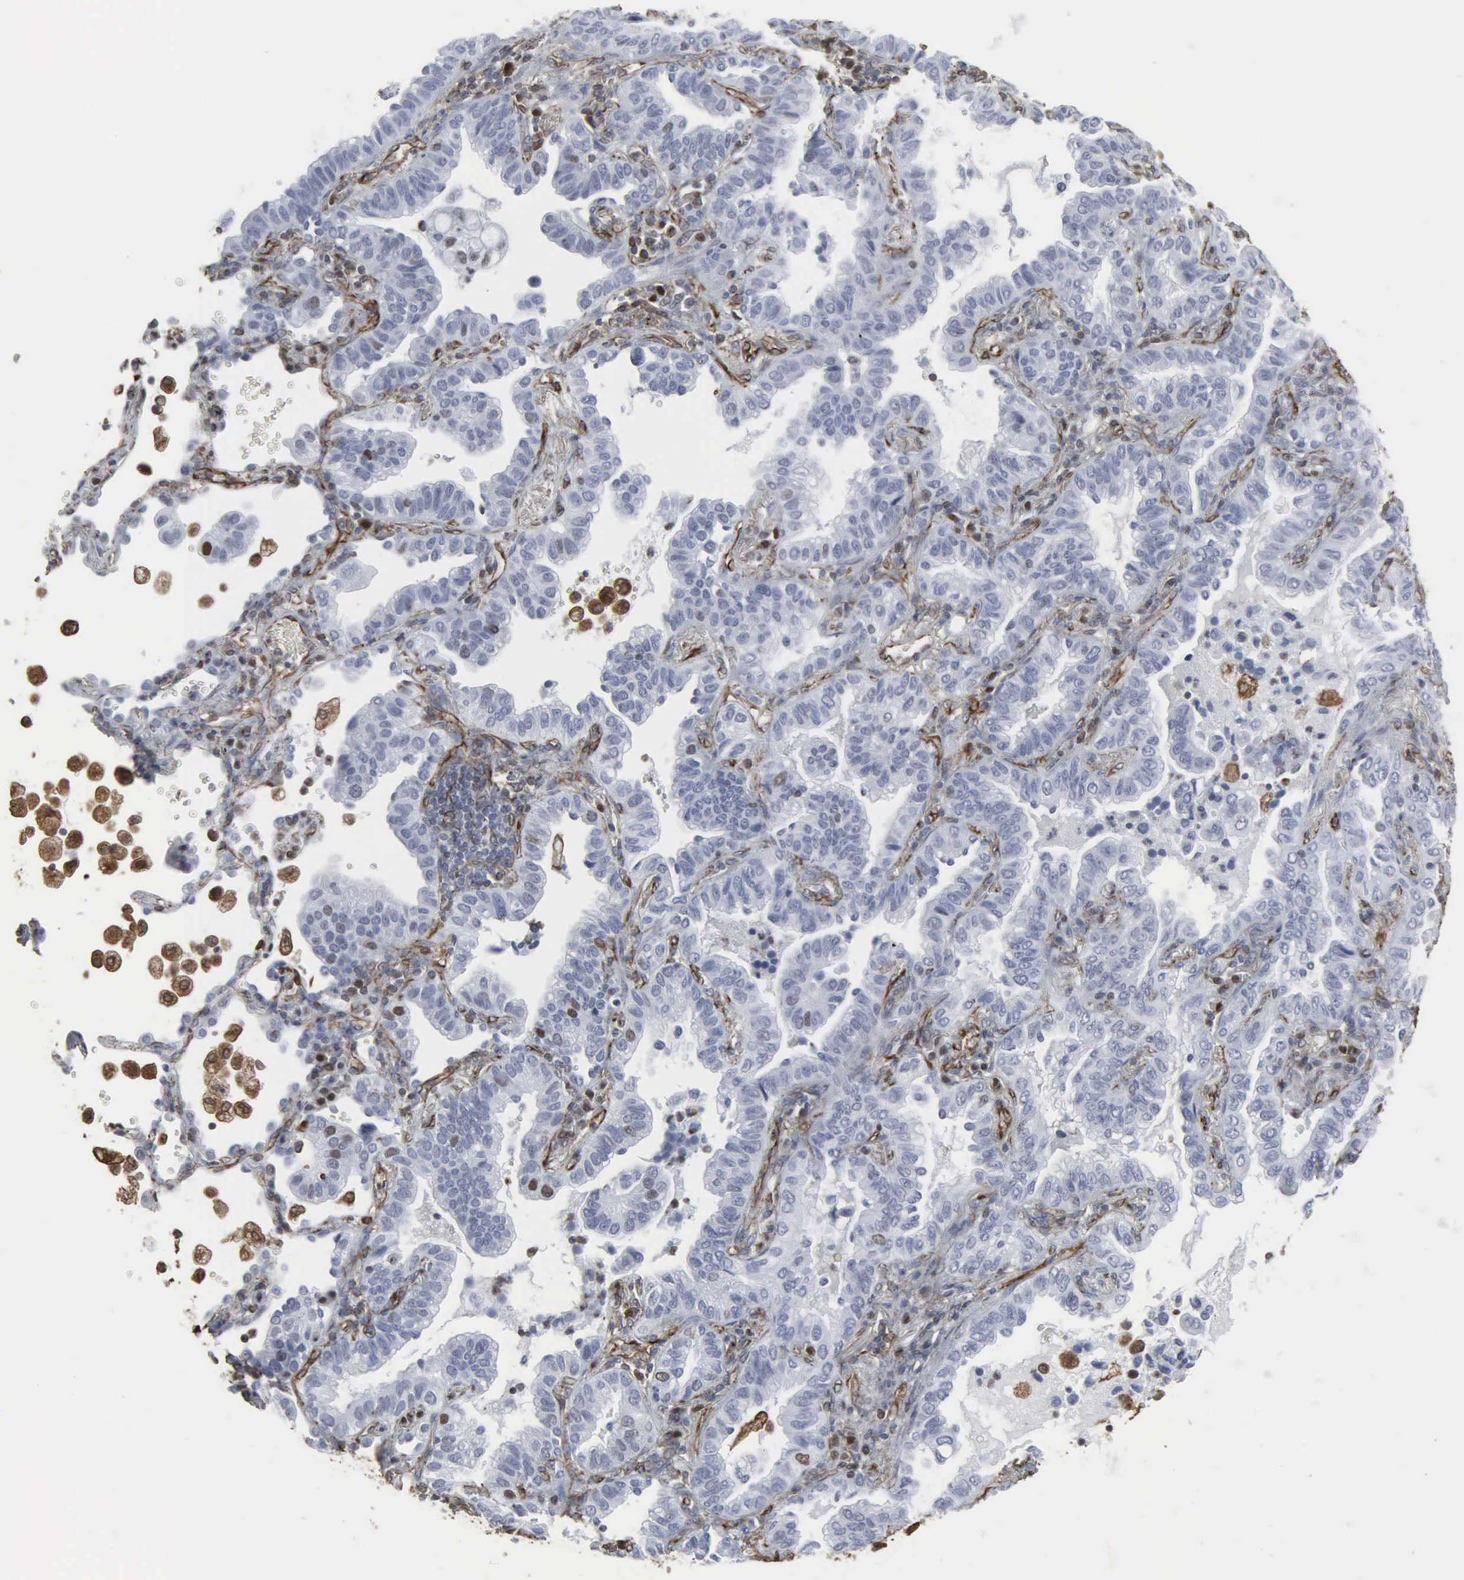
{"staining": {"intensity": "moderate", "quantity": "<25%", "location": "nuclear"}, "tissue": "lung cancer", "cell_type": "Tumor cells", "image_type": "cancer", "snomed": [{"axis": "morphology", "description": "Adenocarcinoma, NOS"}, {"axis": "topography", "description": "Lung"}], "caption": "Protein staining demonstrates moderate nuclear positivity in approximately <25% of tumor cells in lung cancer (adenocarcinoma).", "gene": "CCNE1", "patient": {"sex": "female", "age": 50}}